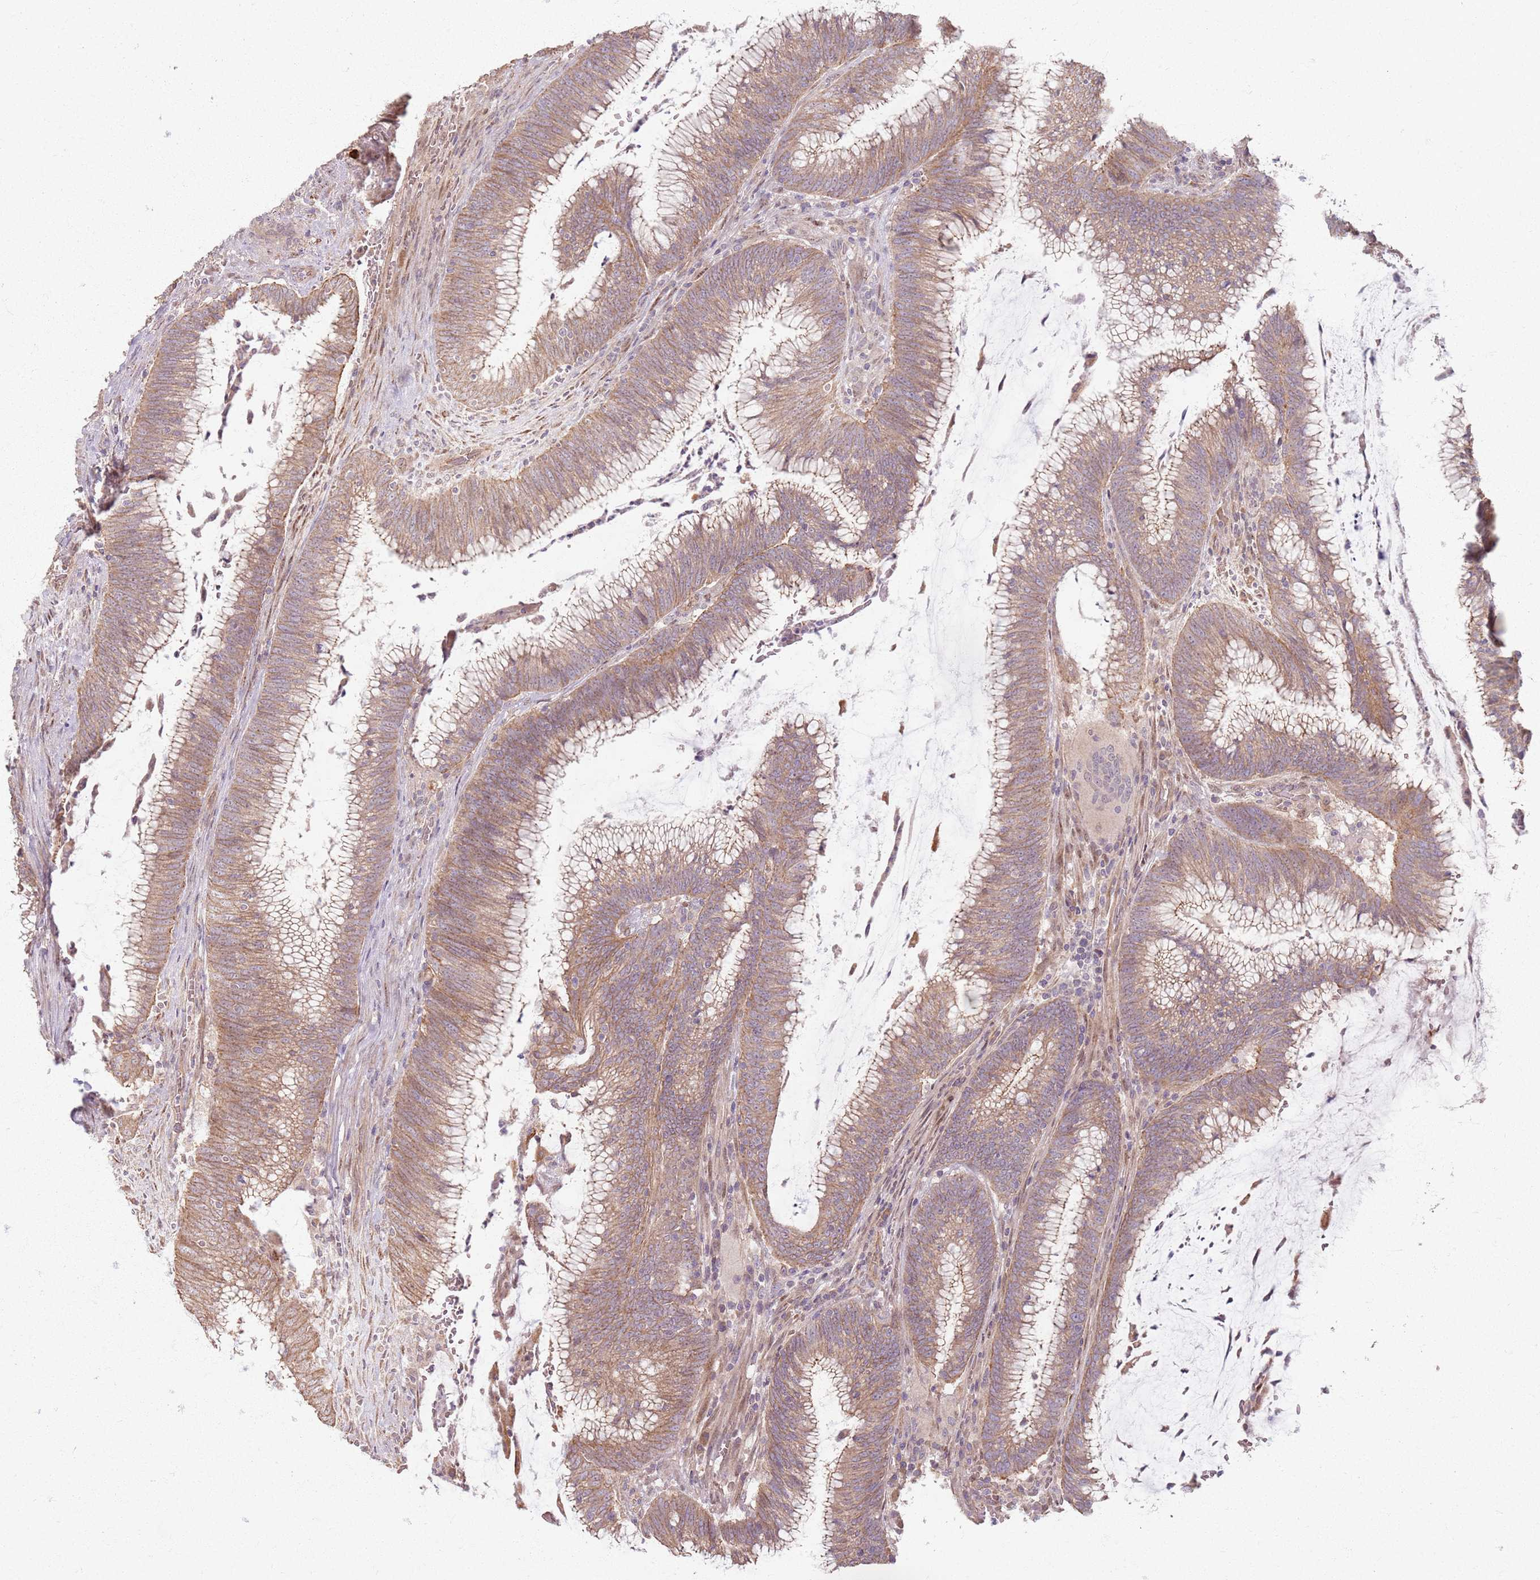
{"staining": {"intensity": "moderate", "quantity": ">75%", "location": "cytoplasmic/membranous"}, "tissue": "colorectal cancer", "cell_type": "Tumor cells", "image_type": "cancer", "snomed": [{"axis": "morphology", "description": "Adenocarcinoma, NOS"}, {"axis": "topography", "description": "Rectum"}], "caption": "Immunohistochemical staining of human colorectal adenocarcinoma shows moderate cytoplasmic/membranous protein staining in approximately >75% of tumor cells.", "gene": "KCNA5", "patient": {"sex": "female", "age": 77}}